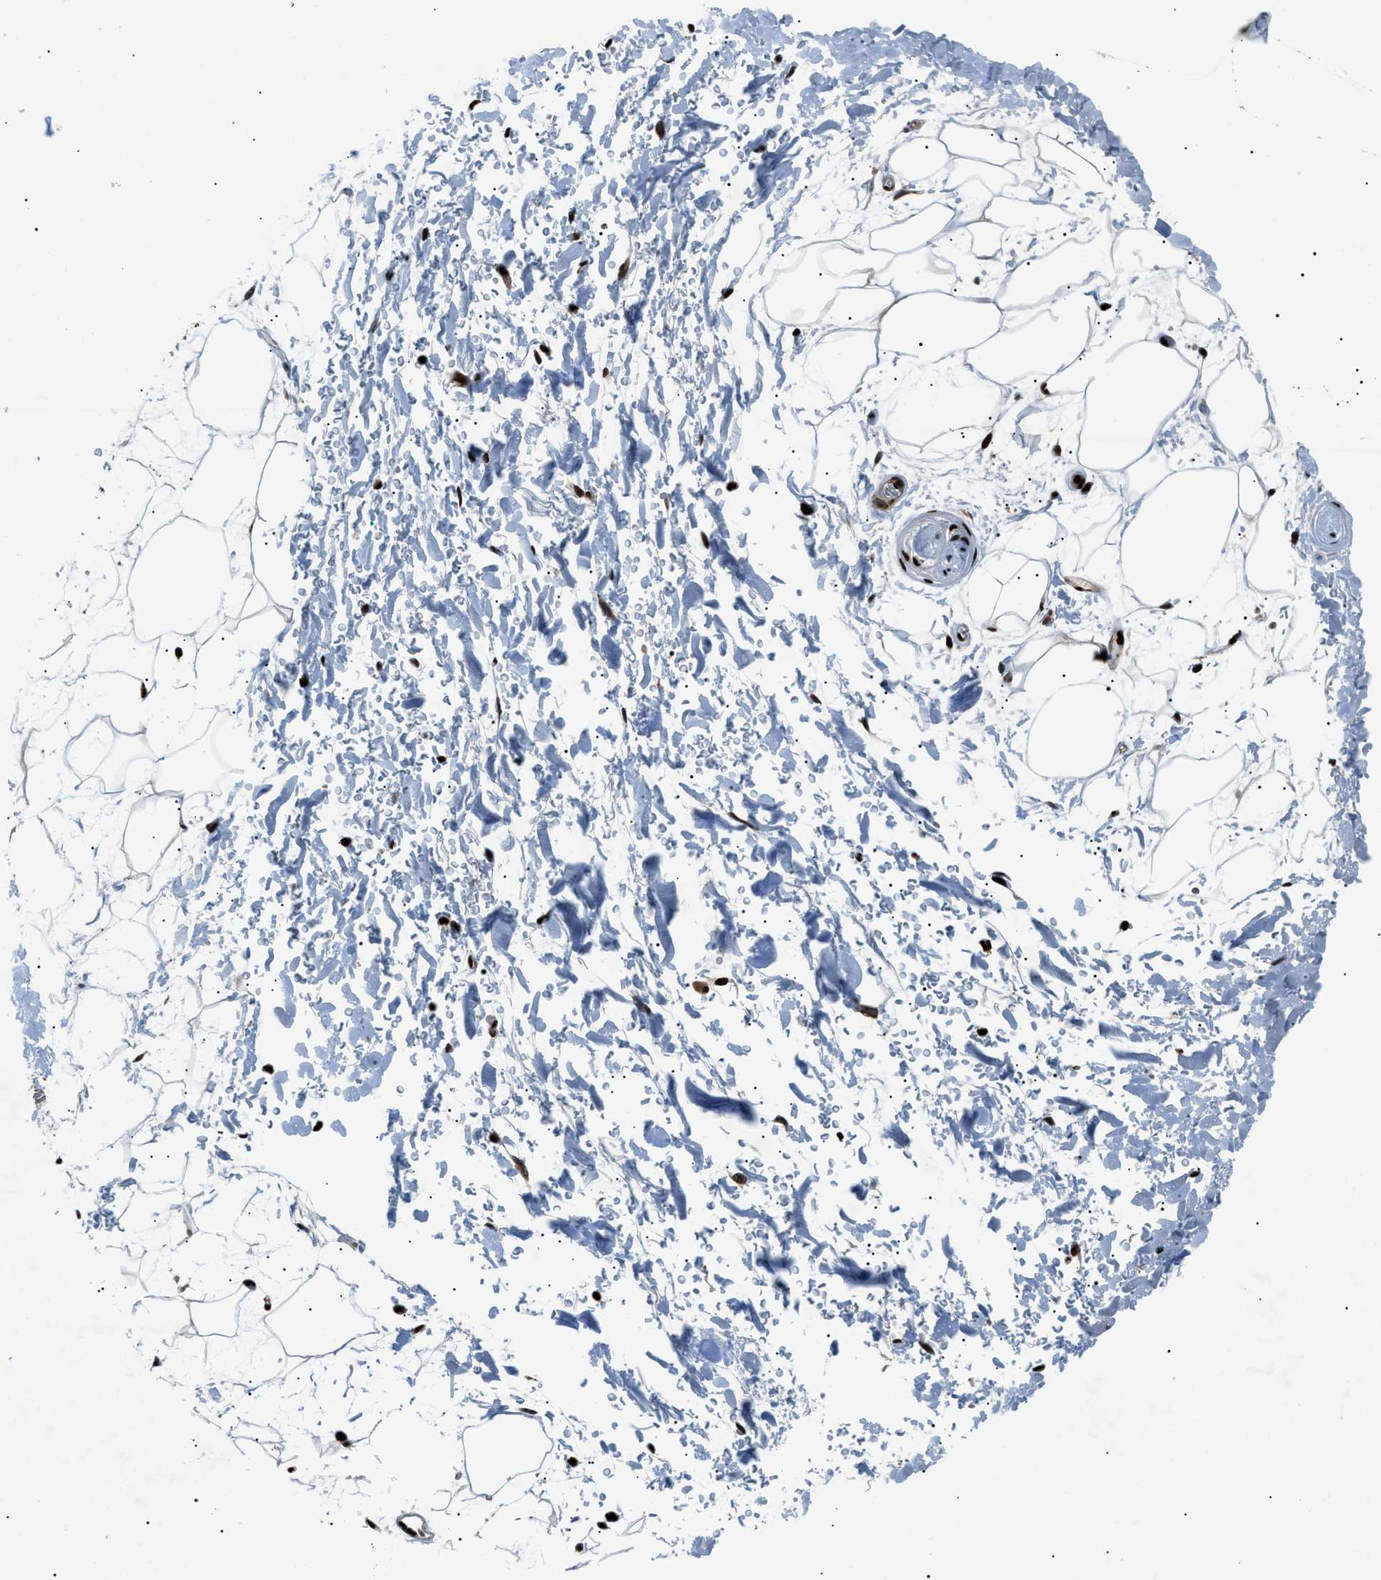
{"staining": {"intensity": "strong", "quantity": ">75%", "location": "nuclear"}, "tissue": "adipose tissue", "cell_type": "Adipocytes", "image_type": "normal", "snomed": [{"axis": "morphology", "description": "Normal tissue, NOS"}, {"axis": "topography", "description": "Soft tissue"}], "caption": "Benign adipose tissue demonstrates strong nuclear expression in approximately >75% of adipocytes.", "gene": "PRKX", "patient": {"sex": "male", "age": 72}}